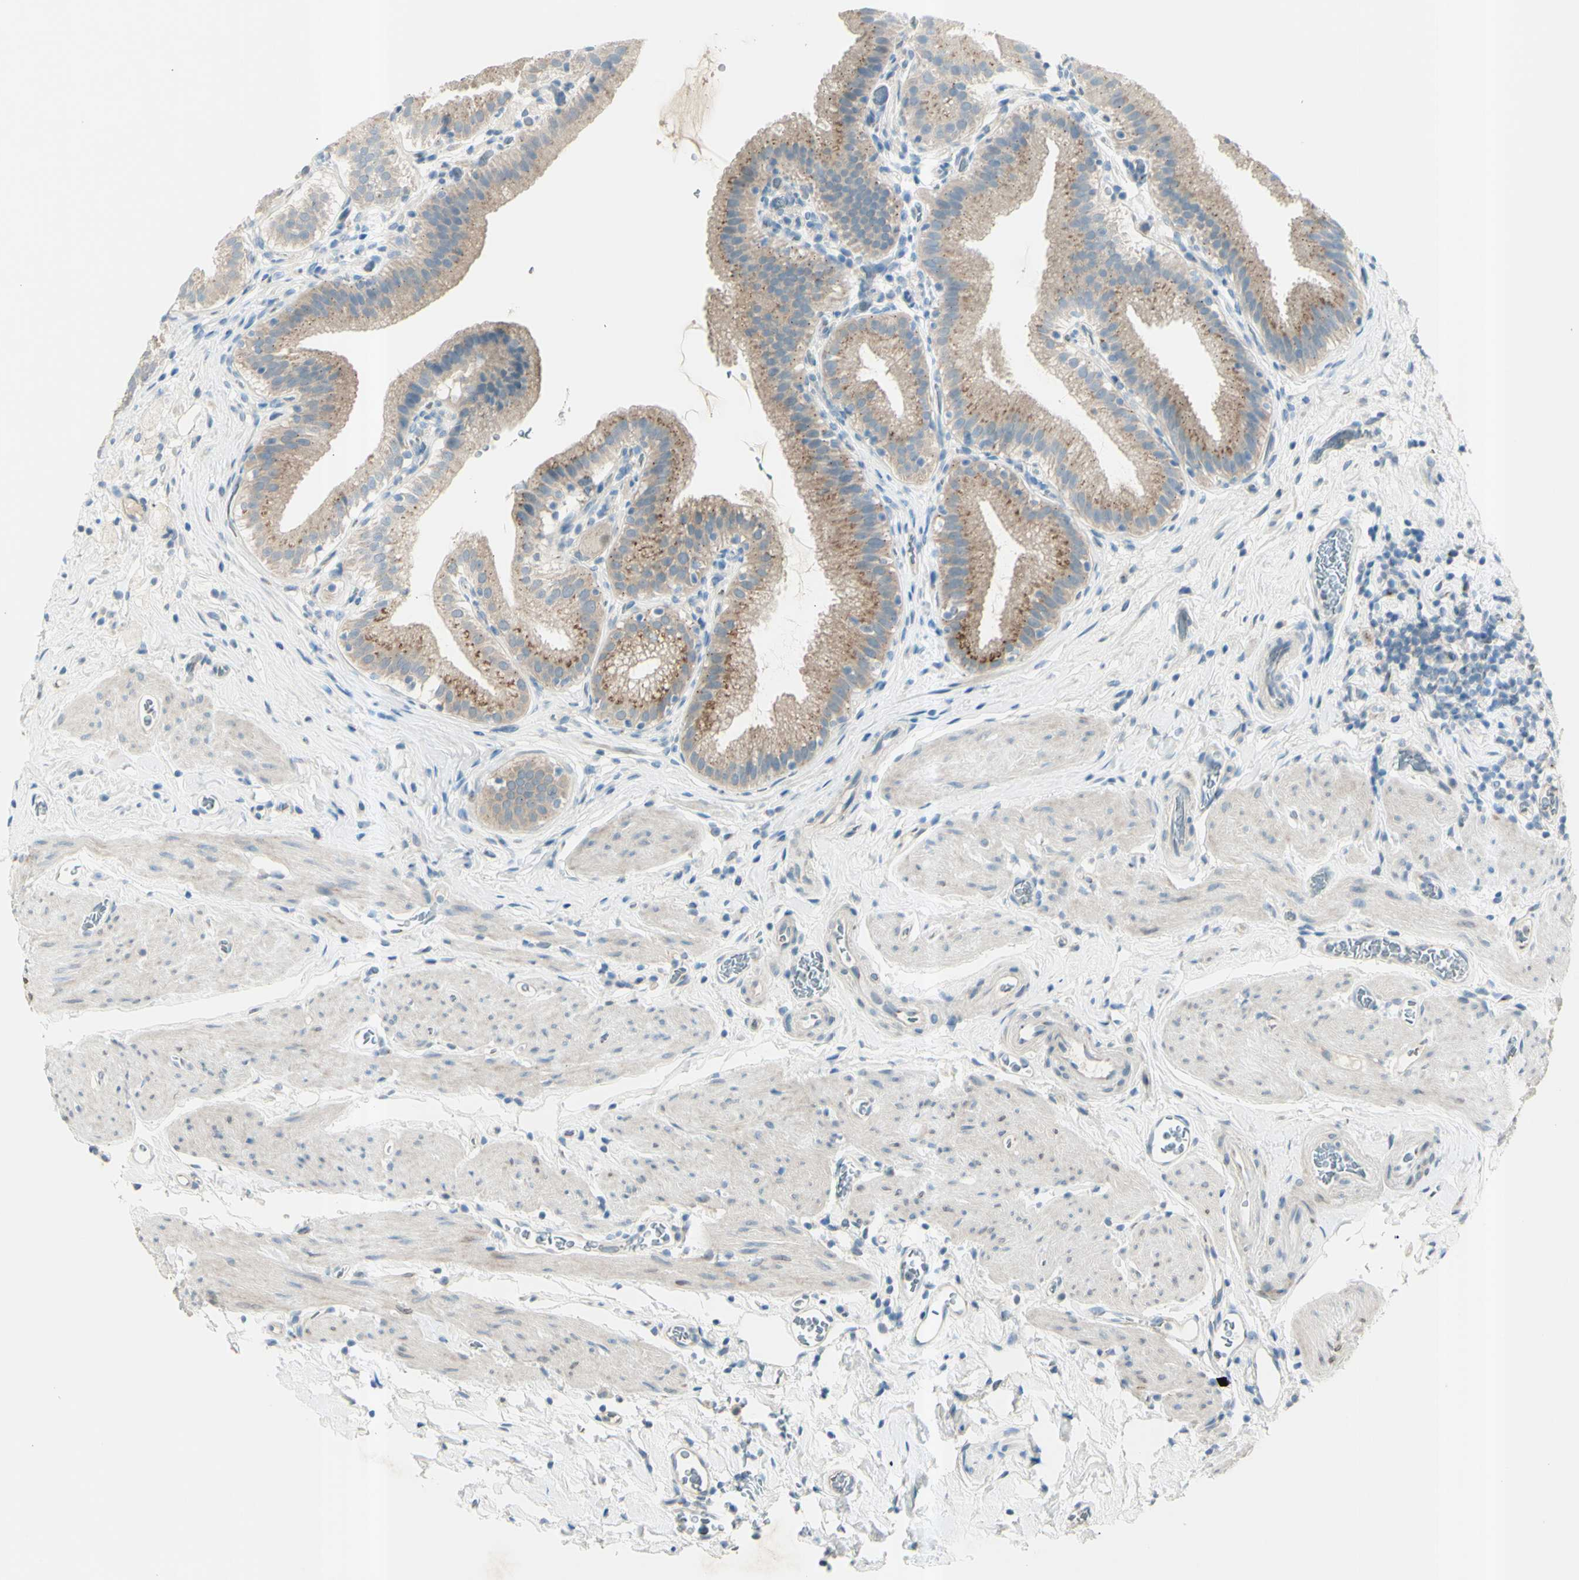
{"staining": {"intensity": "moderate", "quantity": ">75%", "location": "cytoplasmic/membranous"}, "tissue": "gallbladder", "cell_type": "Glandular cells", "image_type": "normal", "snomed": [{"axis": "morphology", "description": "Normal tissue, NOS"}, {"axis": "topography", "description": "Gallbladder"}], "caption": "Human gallbladder stained for a protein (brown) displays moderate cytoplasmic/membranous positive expression in about >75% of glandular cells.", "gene": "B4GALT1", "patient": {"sex": "male", "age": 54}}